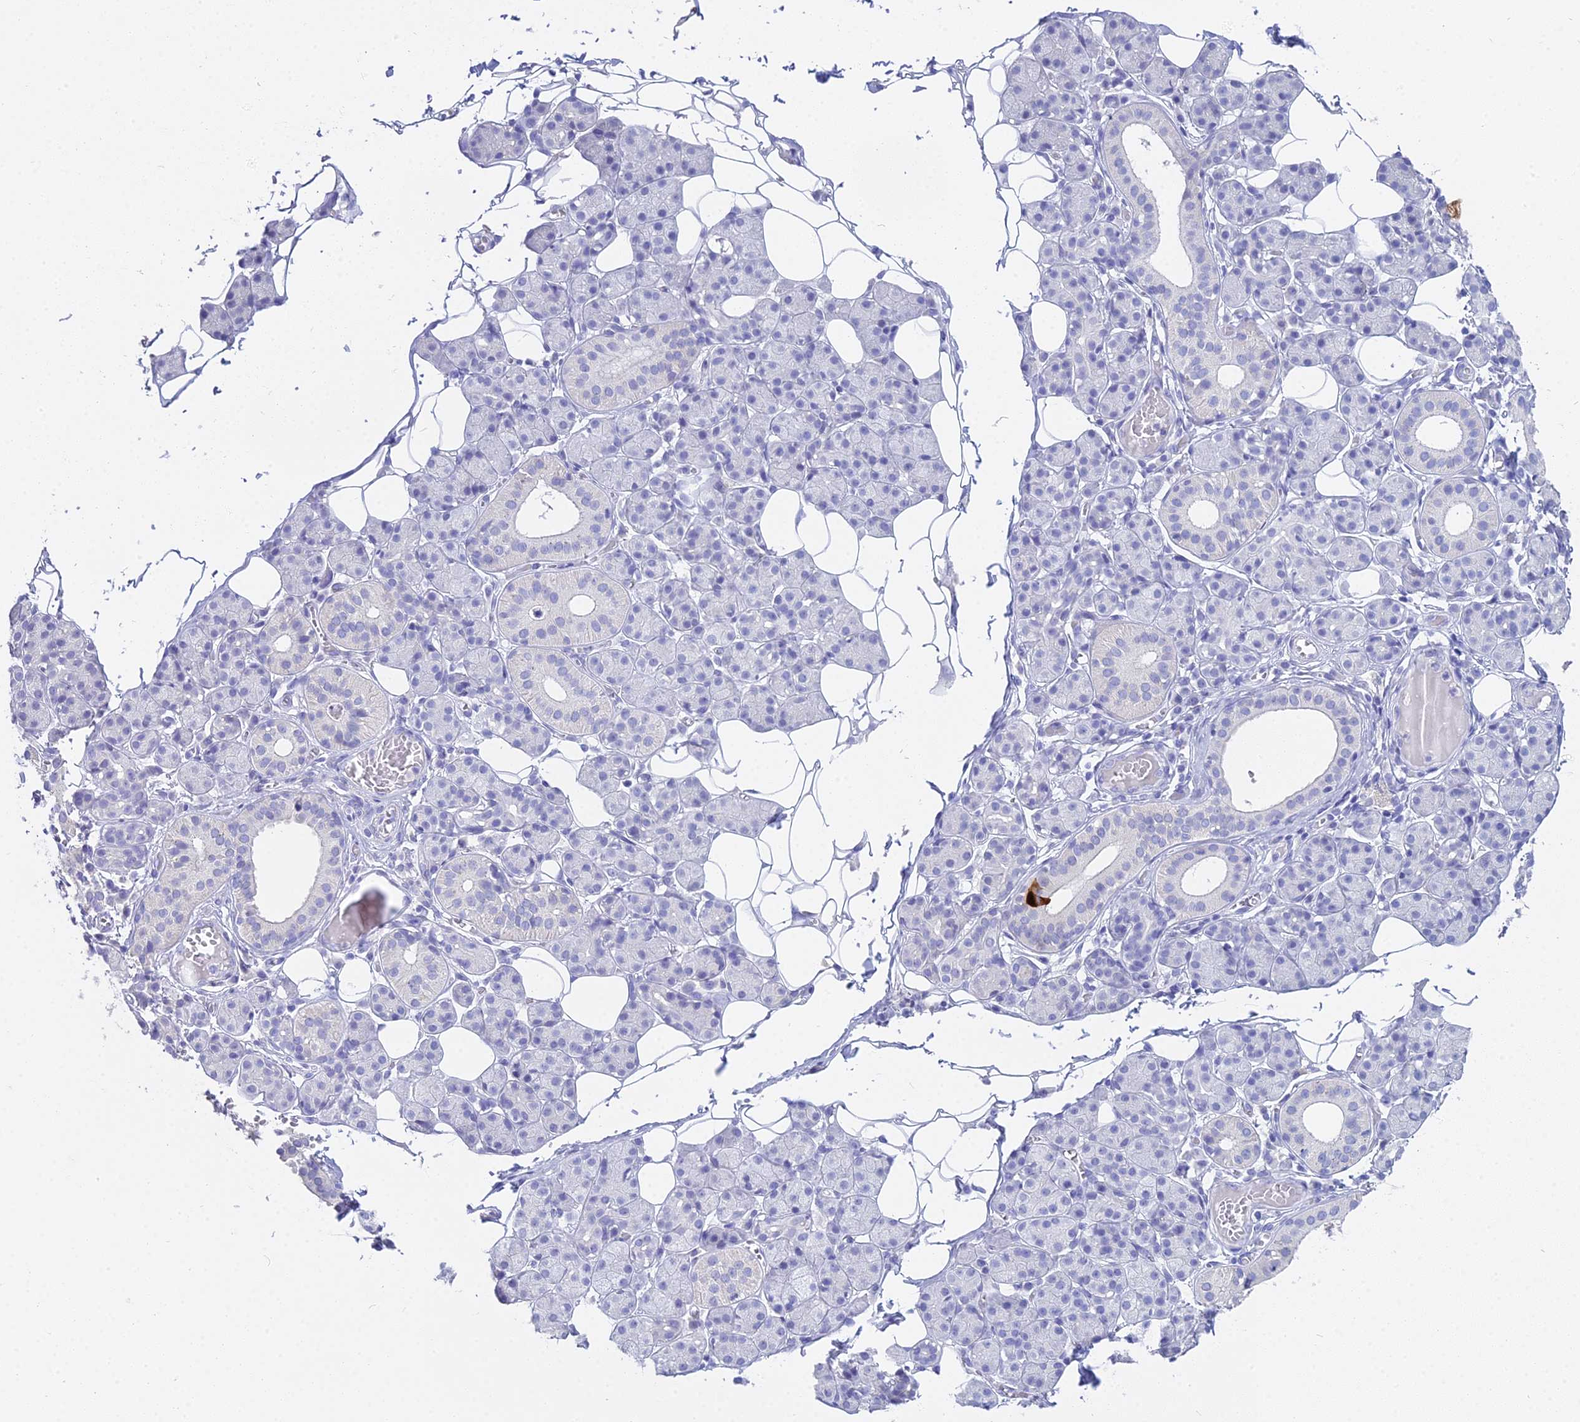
{"staining": {"intensity": "negative", "quantity": "none", "location": "none"}, "tissue": "salivary gland", "cell_type": "Glandular cells", "image_type": "normal", "snomed": [{"axis": "morphology", "description": "Normal tissue, NOS"}, {"axis": "topography", "description": "Salivary gland"}], "caption": "A micrograph of salivary gland stained for a protein displays no brown staining in glandular cells. (Immunohistochemistry, brightfield microscopy, high magnification).", "gene": "S100A7", "patient": {"sex": "female", "age": 33}}